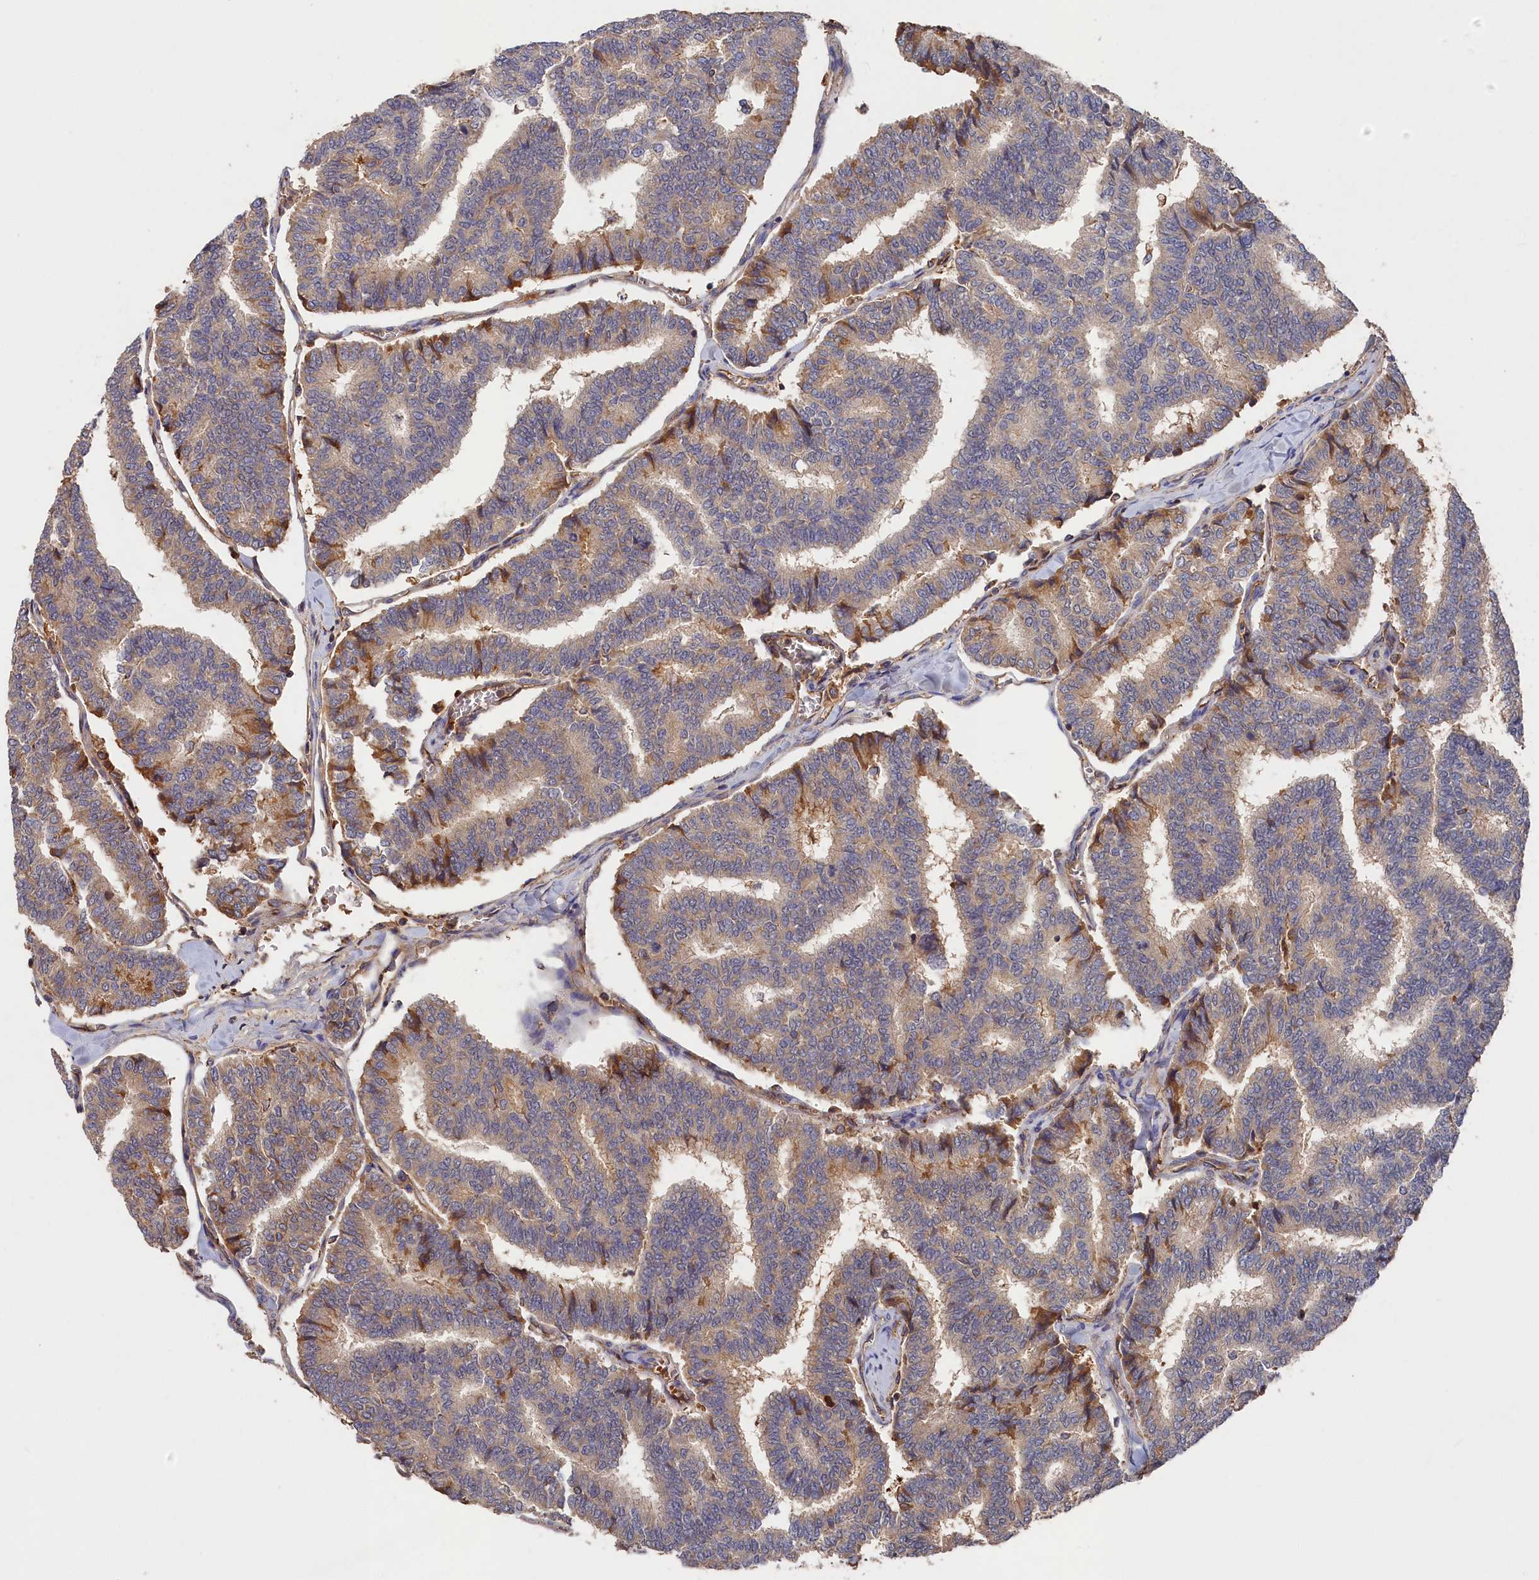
{"staining": {"intensity": "negative", "quantity": "none", "location": "none"}, "tissue": "thyroid cancer", "cell_type": "Tumor cells", "image_type": "cancer", "snomed": [{"axis": "morphology", "description": "Papillary adenocarcinoma, NOS"}, {"axis": "topography", "description": "Thyroid gland"}], "caption": "This is an IHC image of human papillary adenocarcinoma (thyroid). There is no positivity in tumor cells.", "gene": "DHRS11", "patient": {"sex": "female", "age": 35}}